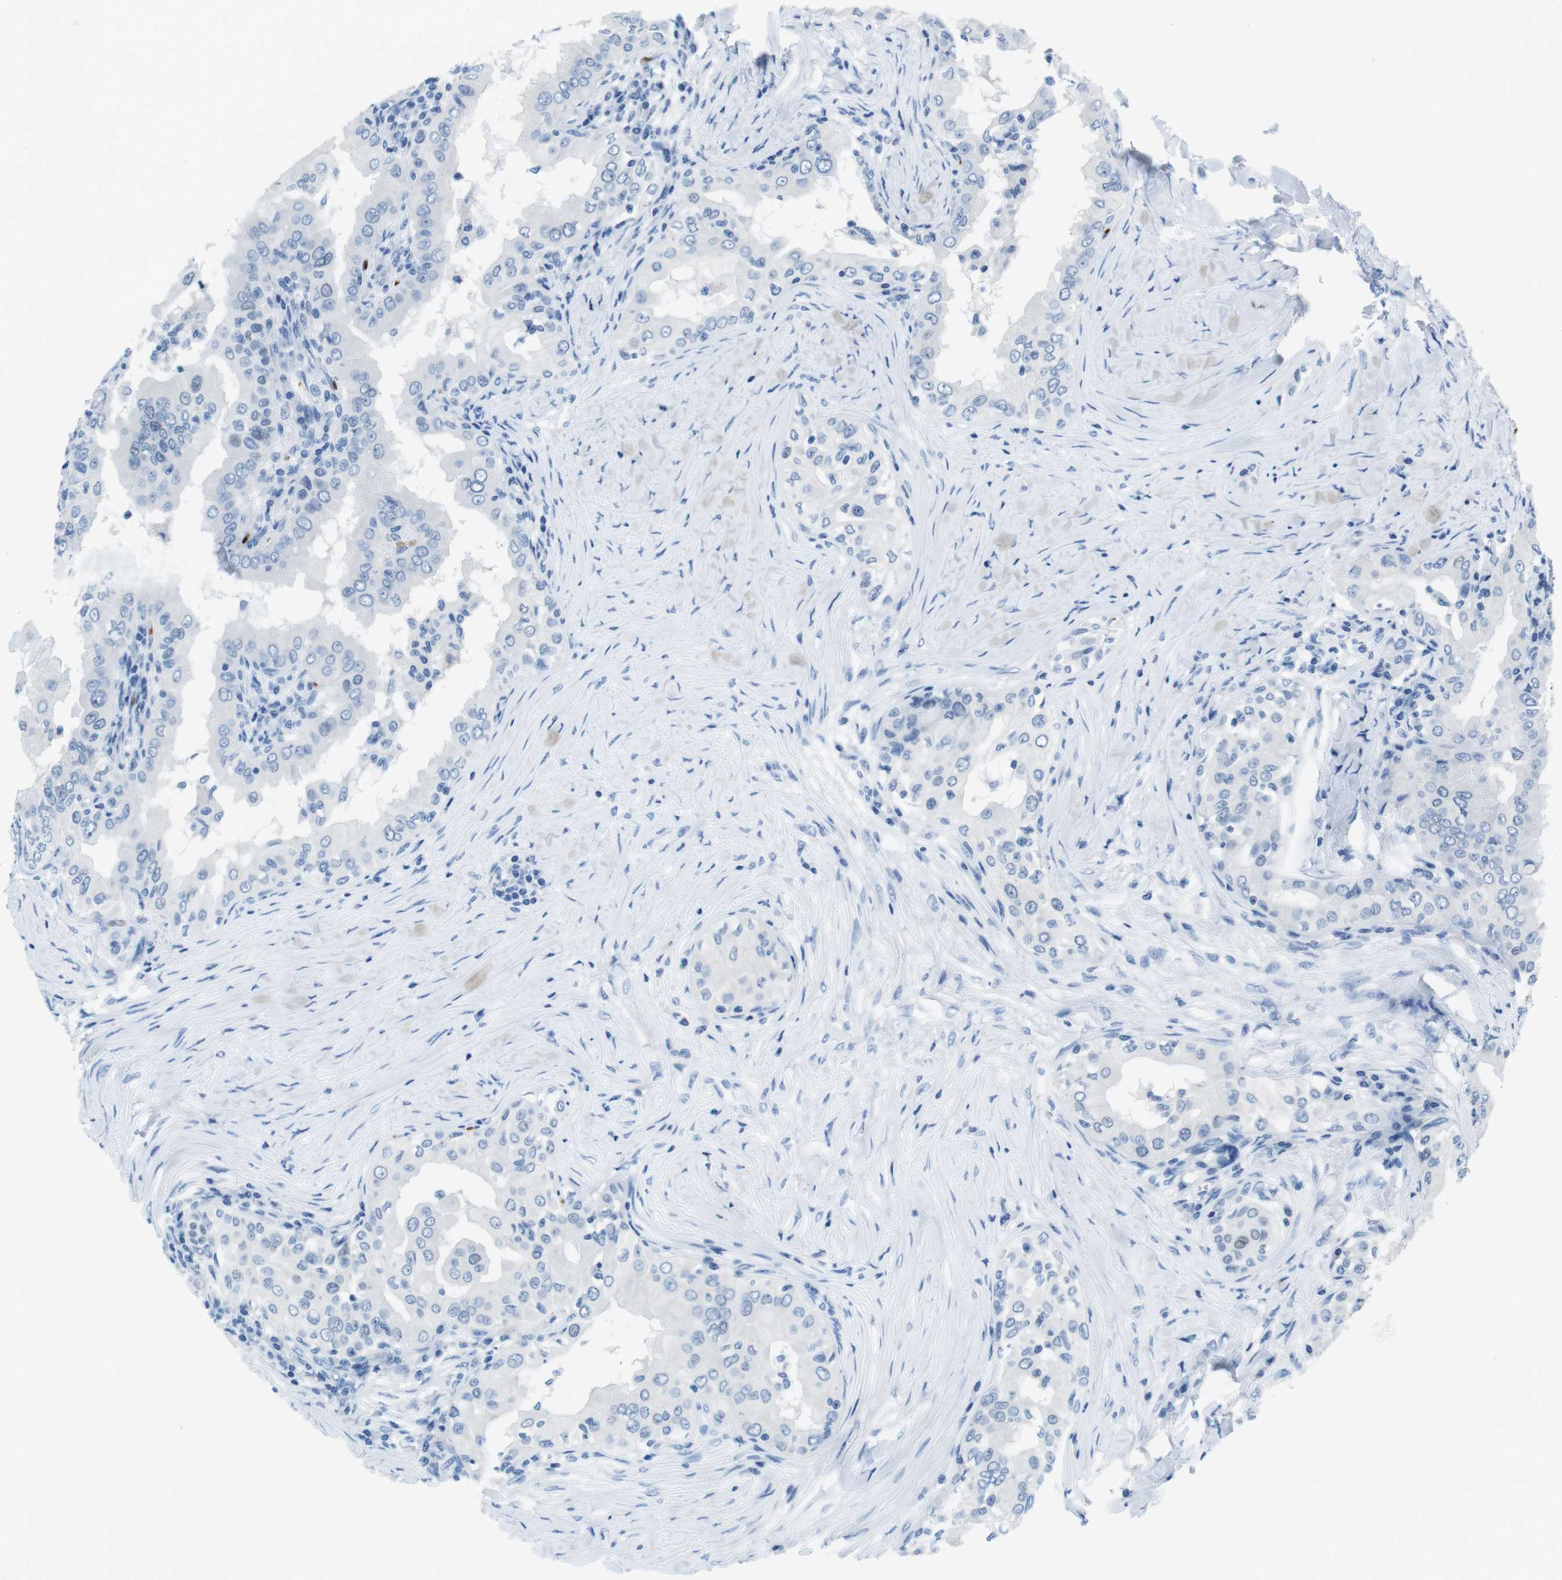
{"staining": {"intensity": "weak", "quantity": "<25%", "location": "nuclear"}, "tissue": "thyroid cancer", "cell_type": "Tumor cells", "image_type": "cancer", "snomed": [{"axis": "morphology", "description": "Papillary adenocarcinoma, NOS"}, {"axis": "topography", "description": "Thyroid gland"}], "caption": "Tumor cells show no significant expression in thyroid cancer (papillary adenocarcinoma).", "gene": "TFAP2C", "patient": {"sex": "male", "age": 33}}